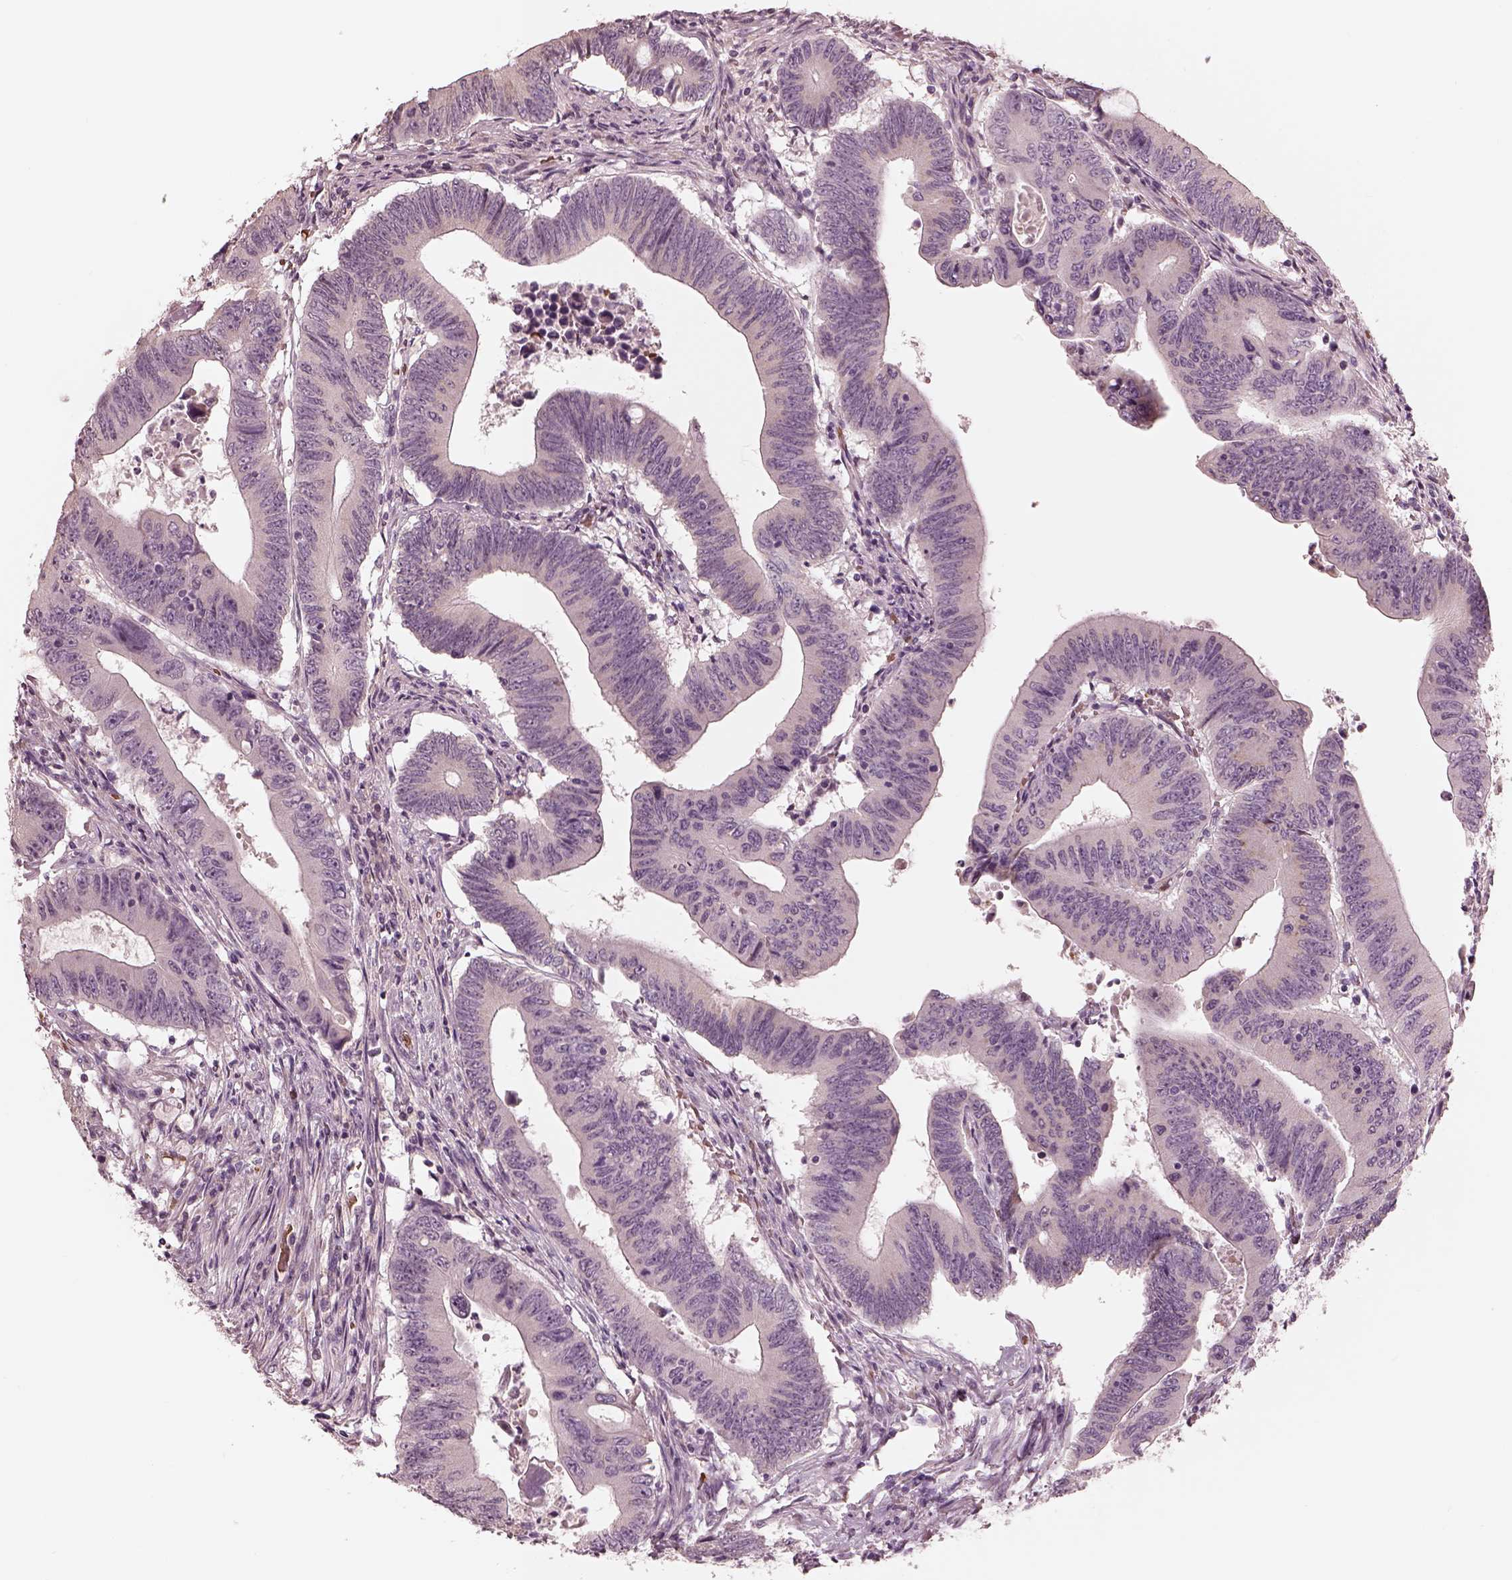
{"staining": {"intensity": "negative", "quantity": "none", "location": "none"}, "tissue": "colorectal cancer", "cell_type": "Tumor cells", "image_type": "cancer", "snomed": [{"axis": "morphology", "description": "Adenocarcinoma, NOS"}, {"axis": "topography", "description": "Colon"}], "caption": "Tumor cells show no significant protein staining in colorectal cancer (adenocarcinoma).", "gene": "ANKLE1", "patient": {"sex": "female", "age": 90}}